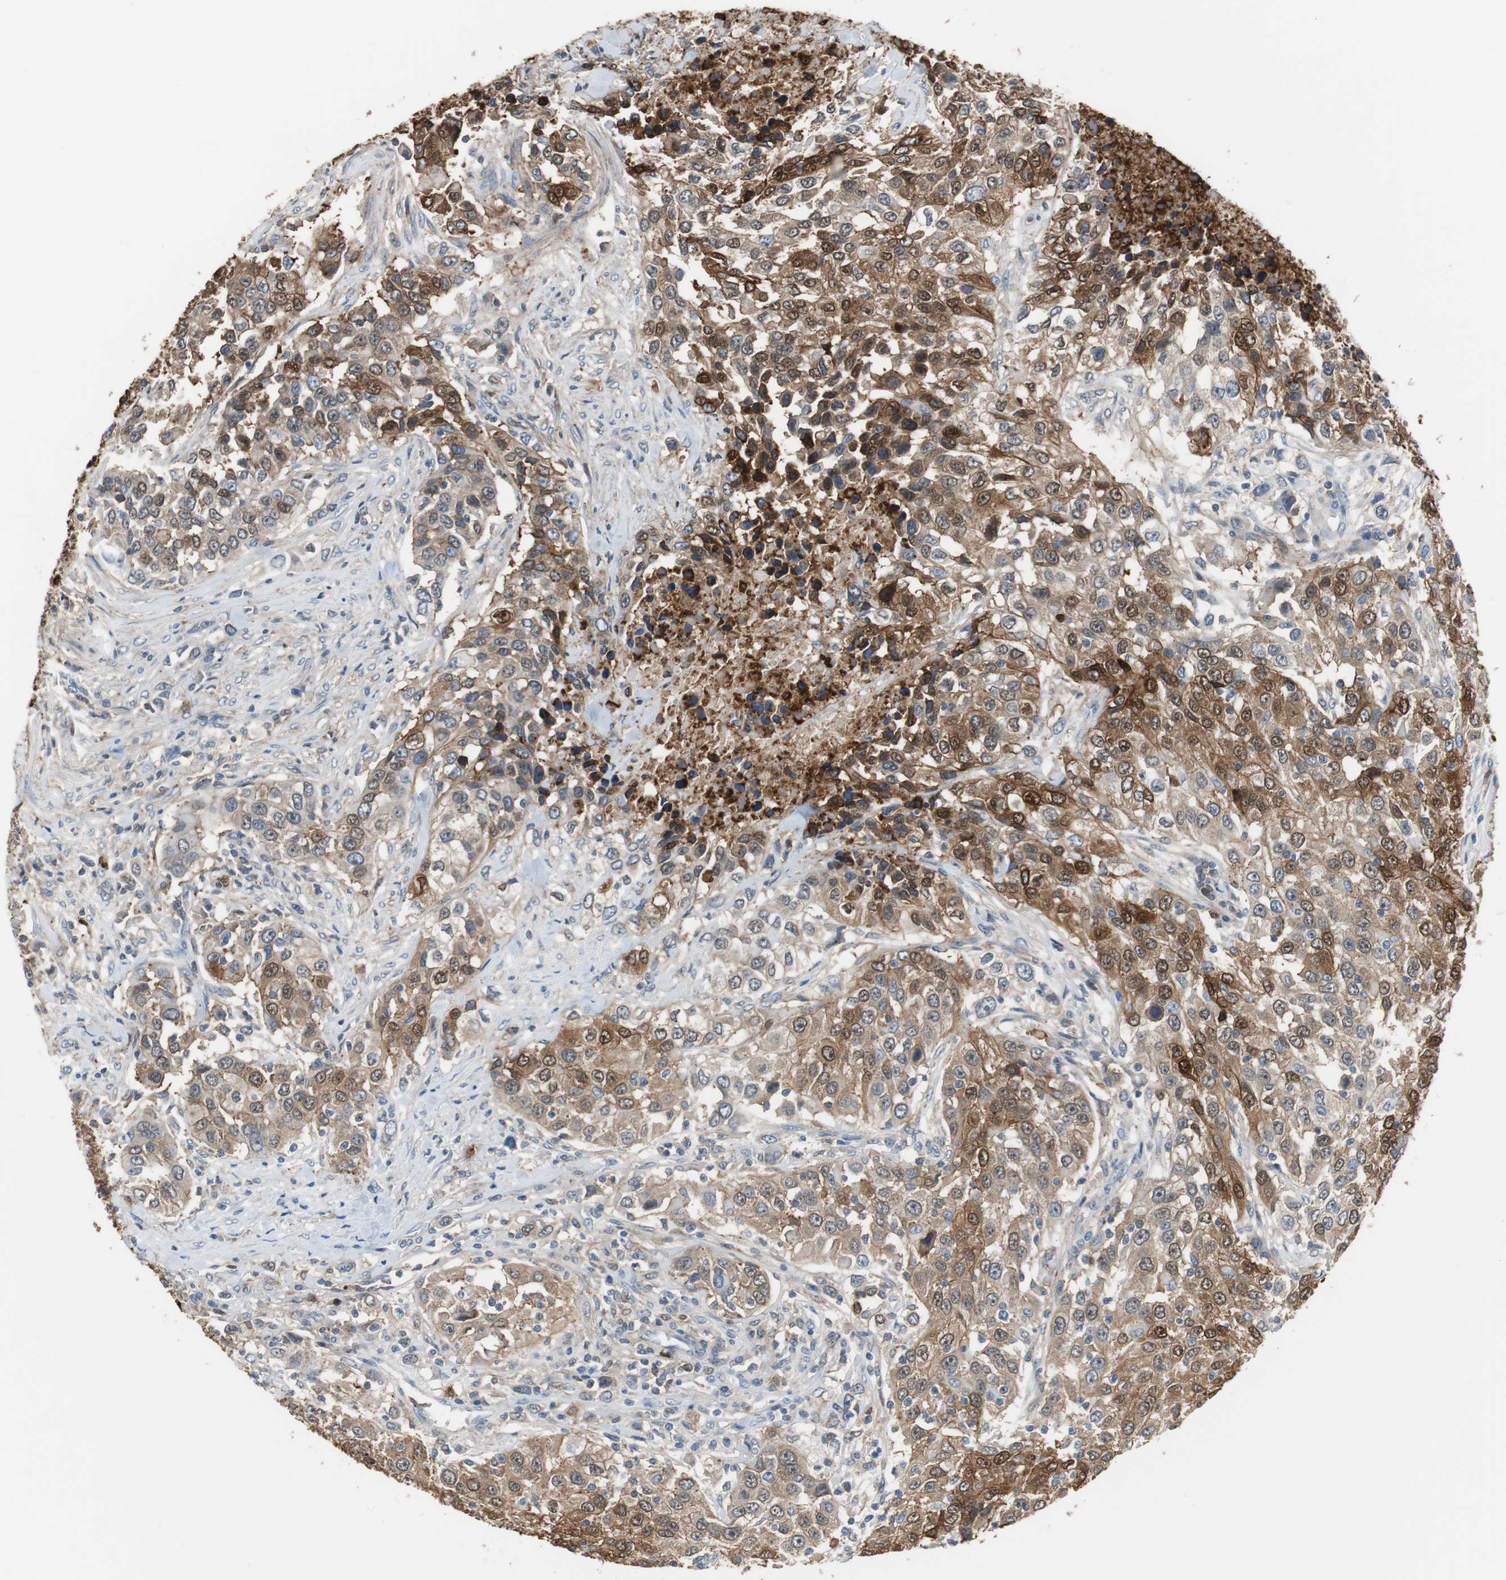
{"staining": {"intensity": "moderate", "quantity": ">75%", "location": "cytoplasmic/membranous"}, "tissue": "urothelial cancer", "cell_type": "Tumor cells", "image_type": "cancer", "snomed": [{"axis": "morphology", "description": "Urothelial carcinoma, High grade"}, {"axis": "topography", "description": "Urinary bladder"}], "caption": "IHC histopathology image of neoplastic tissue: human urothelial cancer stained using immunohistochemistry exhibits medium levels of moderate protein expression localized specifically in the cytoplasmic/membranous of tumor cells, appearing as a cytoplasmic/membranous brown color.", "gene": "ANXA4", "patient": {"sex": "female", "age": 80}}